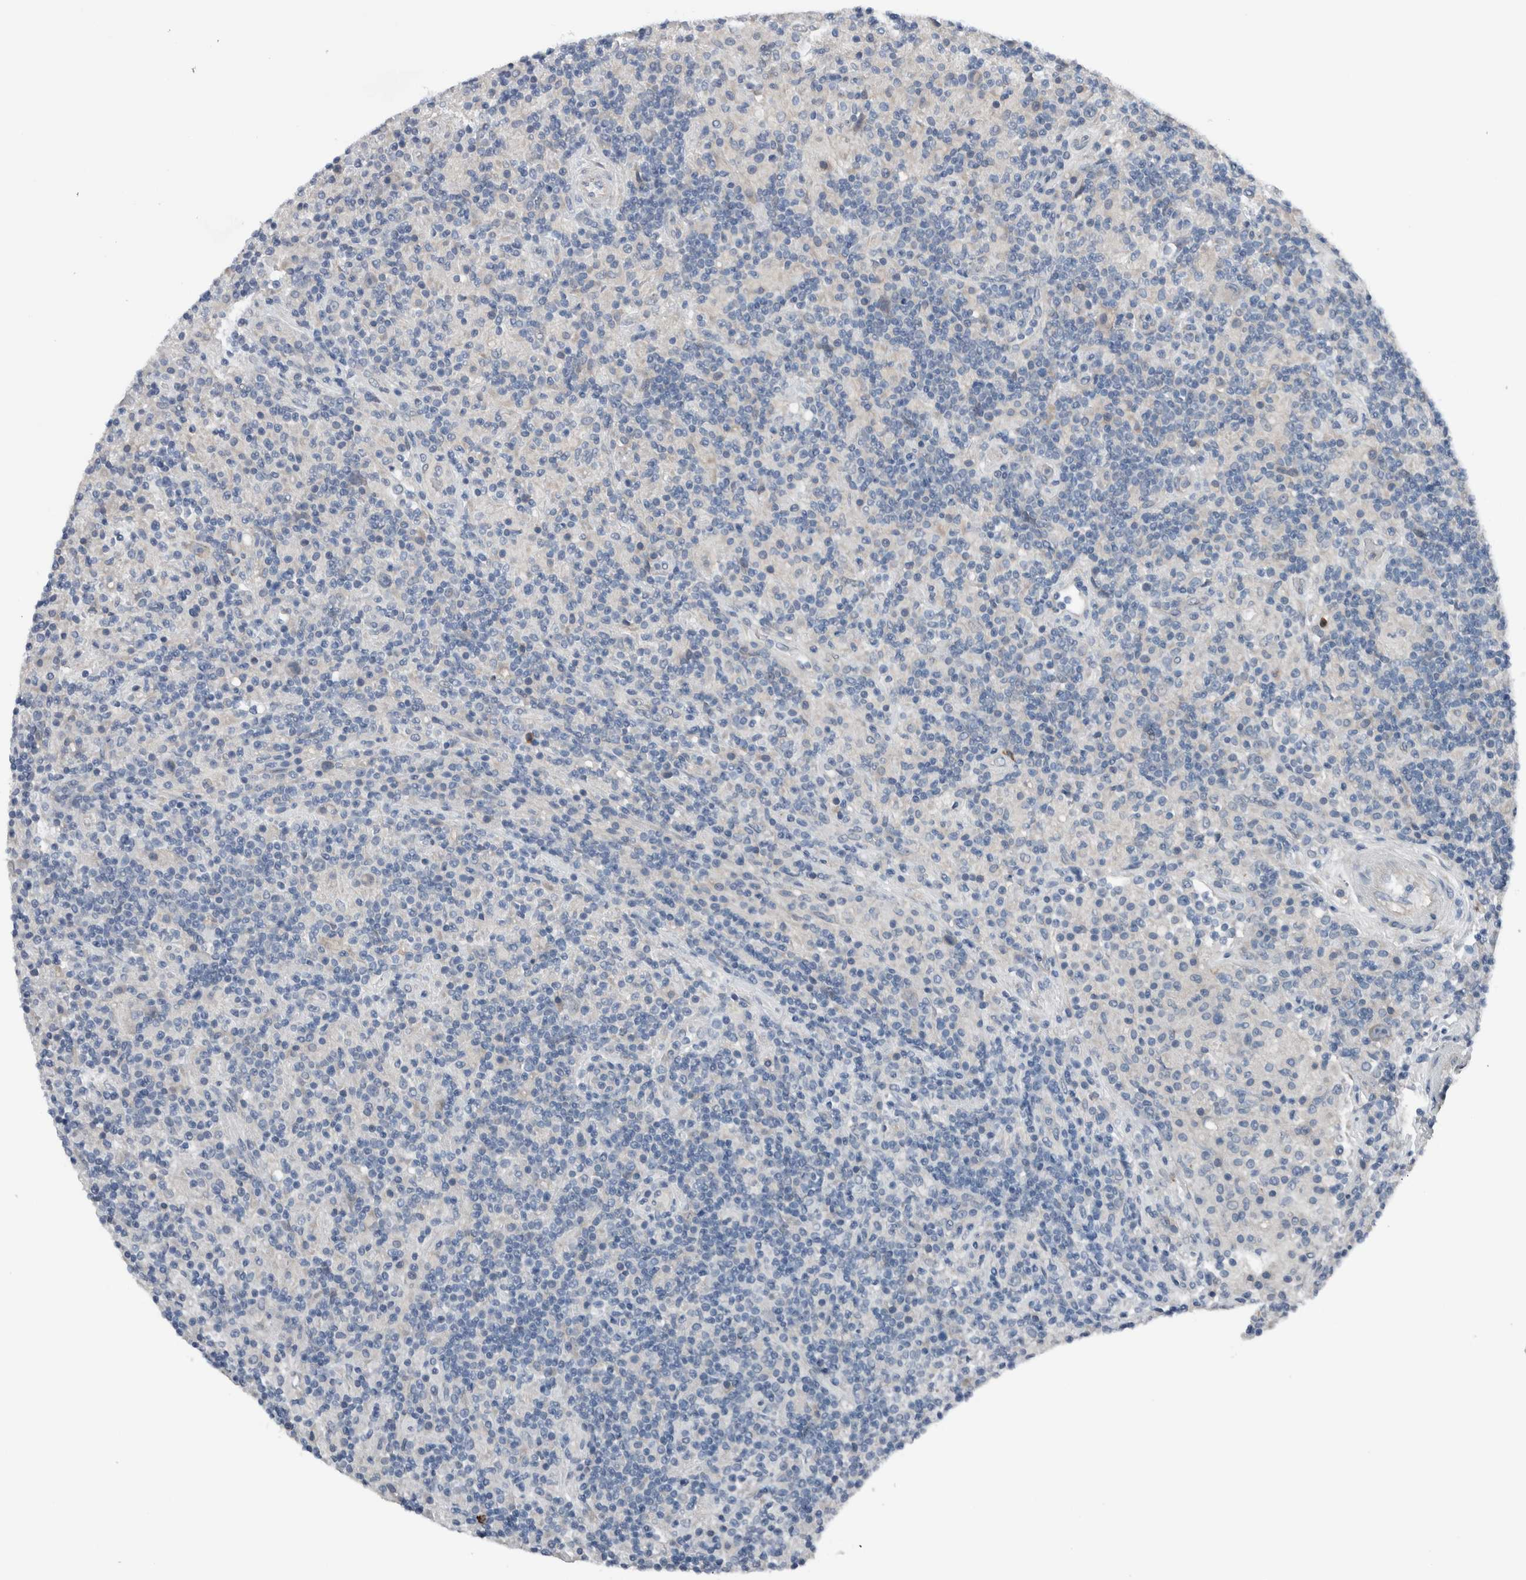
{"staining": {"intensity": "negative", "quantity": "none", "location": "none"}, "tissue": "lymphoma", "cell_type": "Tumor cells", "image_type": "cancer", "snomed": [{"axis": "morphology", "description": "Hodgkin's disease, NOS"}, {"axis": "topography", "description": "Lymph node"}], "caption": "Lymphoma was stained to show a protein in brown. There is no significant positivity in tumor cells. (DAB (3,3'-diaminobenzidine) IHC visualized using brightfield microscopy, high magnification).", "gene": "CRNN", "patient": {"sex": "male", "age": 70}}